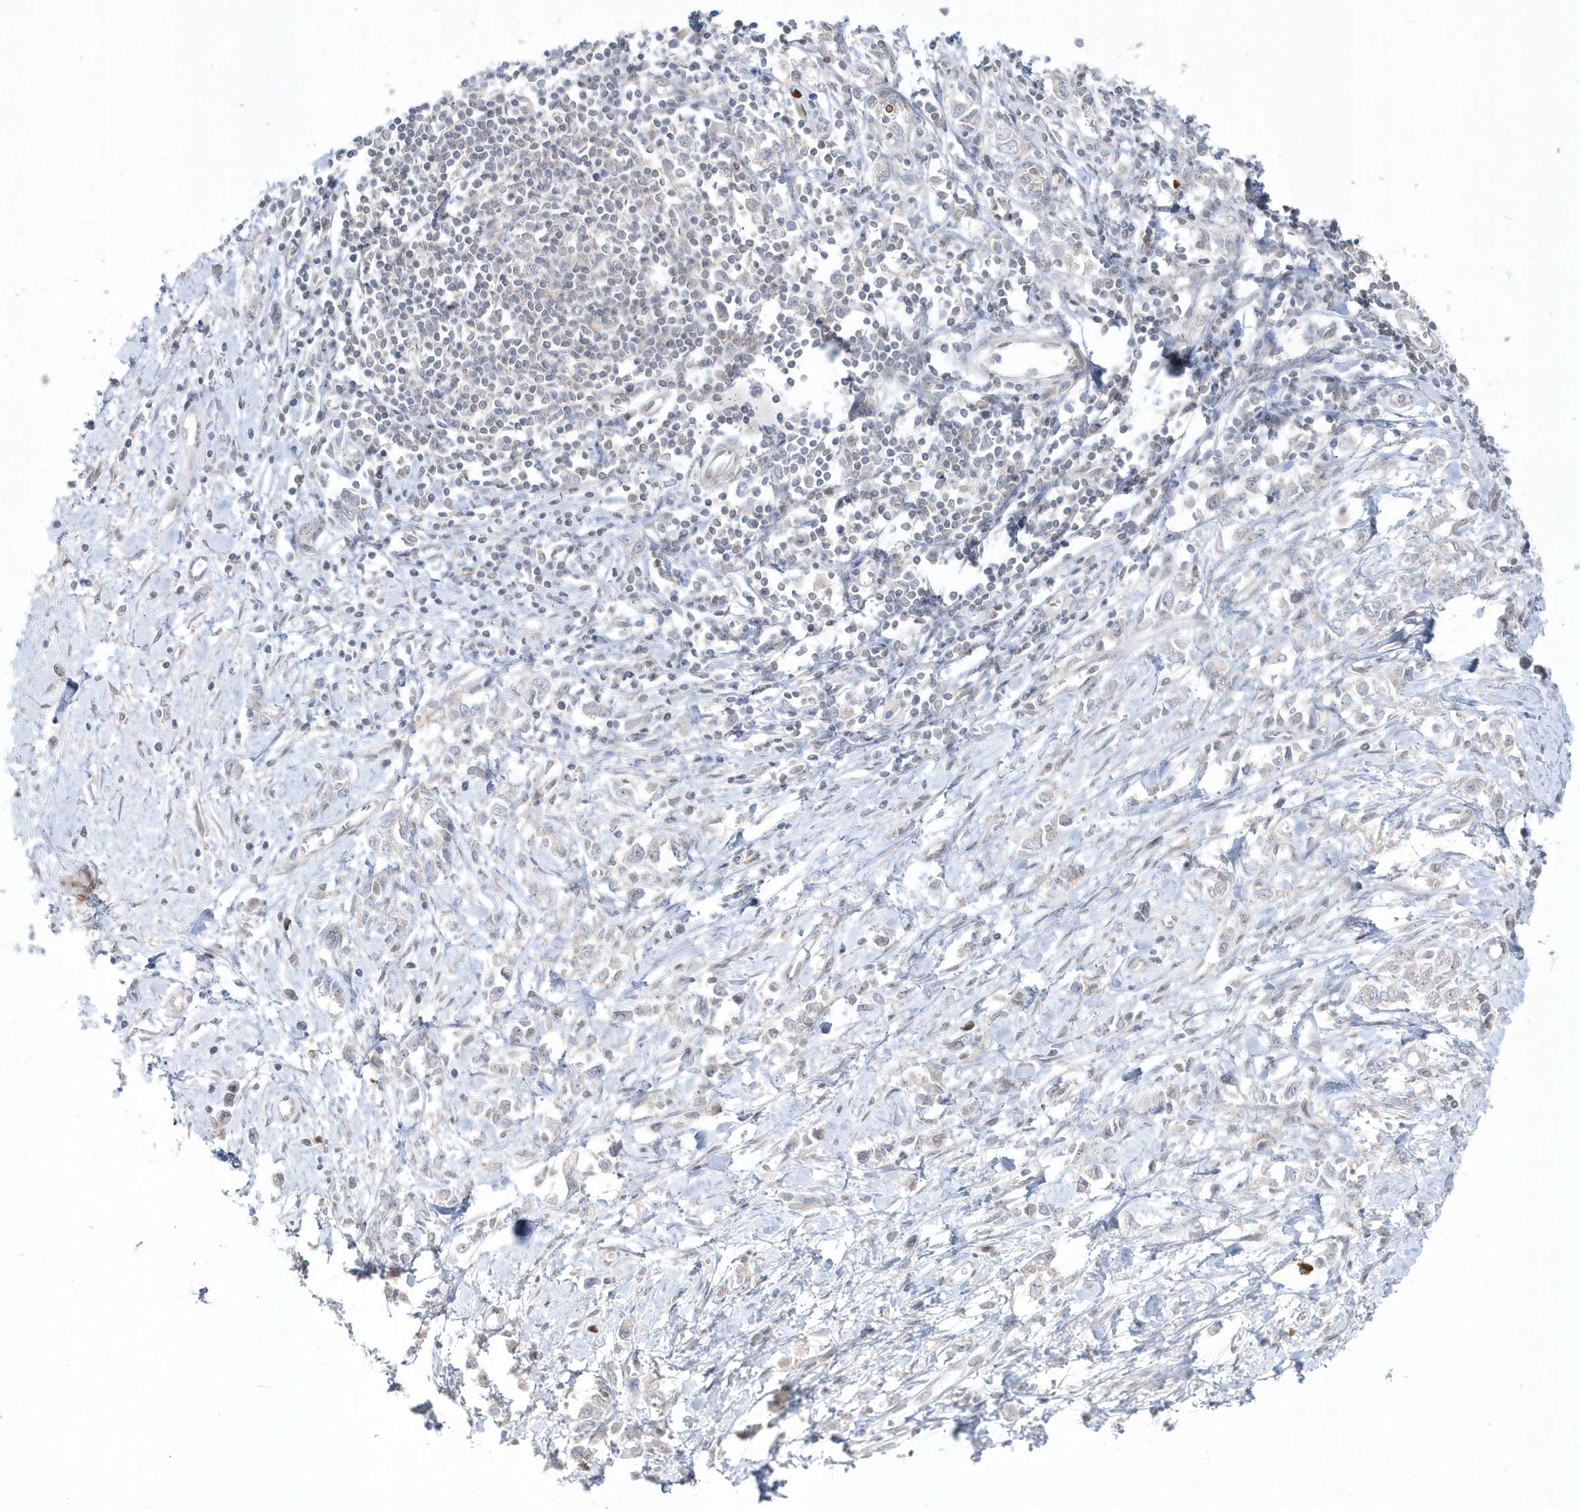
{"staining": {"intensity": "negative", "quantity": "none", "location": "none"}, "tissue": "stomach cancer", "cell_type": "Tumor cells", "image_type": "cancer", "snomed": [{"axis": "morphology", "description": "Adenocarcinoma, NOS"}, {"axis": "topography", "description": "Stomach"}], "caption": "DAB immunohistochemical staining of stomach adenocarcinoma shows no significant staining in tumor cells.", "gene": "DHX57", "patient": {"sex": "female", "age": 76}}